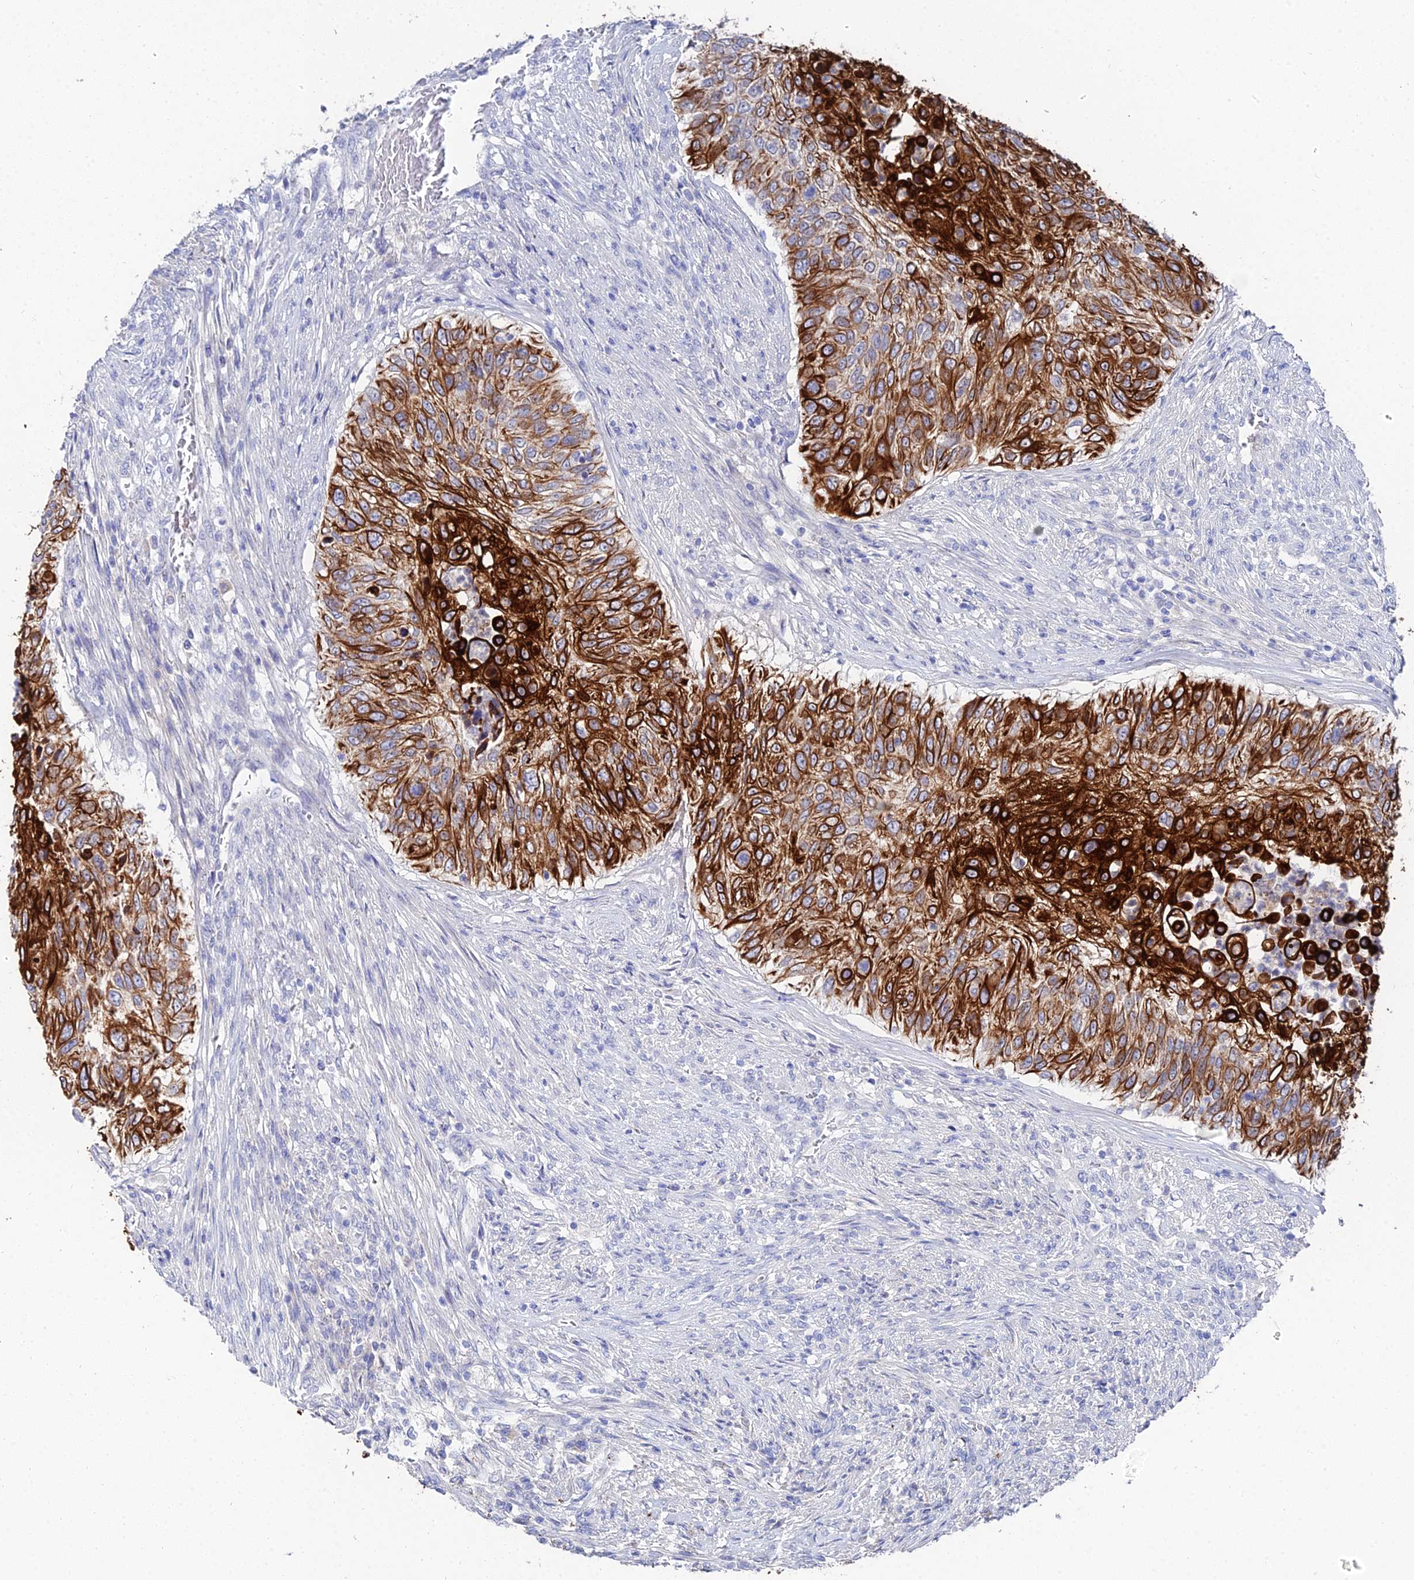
{"staining": {"intensity": "strong", "quantity": ">75%", "location": "cytoplasmic/membranous"}, "tissue": "urothelial cancer", "cell_type": "Tumor cells", "image_type": "cancer", "snomed": [{"axis": "morphology", "description": "Urothelial carcinoma, High grade"}, {"axis": "topography", "description": "Urinary bladder"}], "caption": "Immunohistochemical staining of human high-grade urothelial carcinoma displays high levels of strong cytoplasmic/membranous positivity in approximately >75% of tumor cells. (DAB (3,3'-diaminobenzidine) IHC with brightfield microscopy, high magnification).", "gene": "KRT17", "patient": {"sex": "female", "age": 60}}